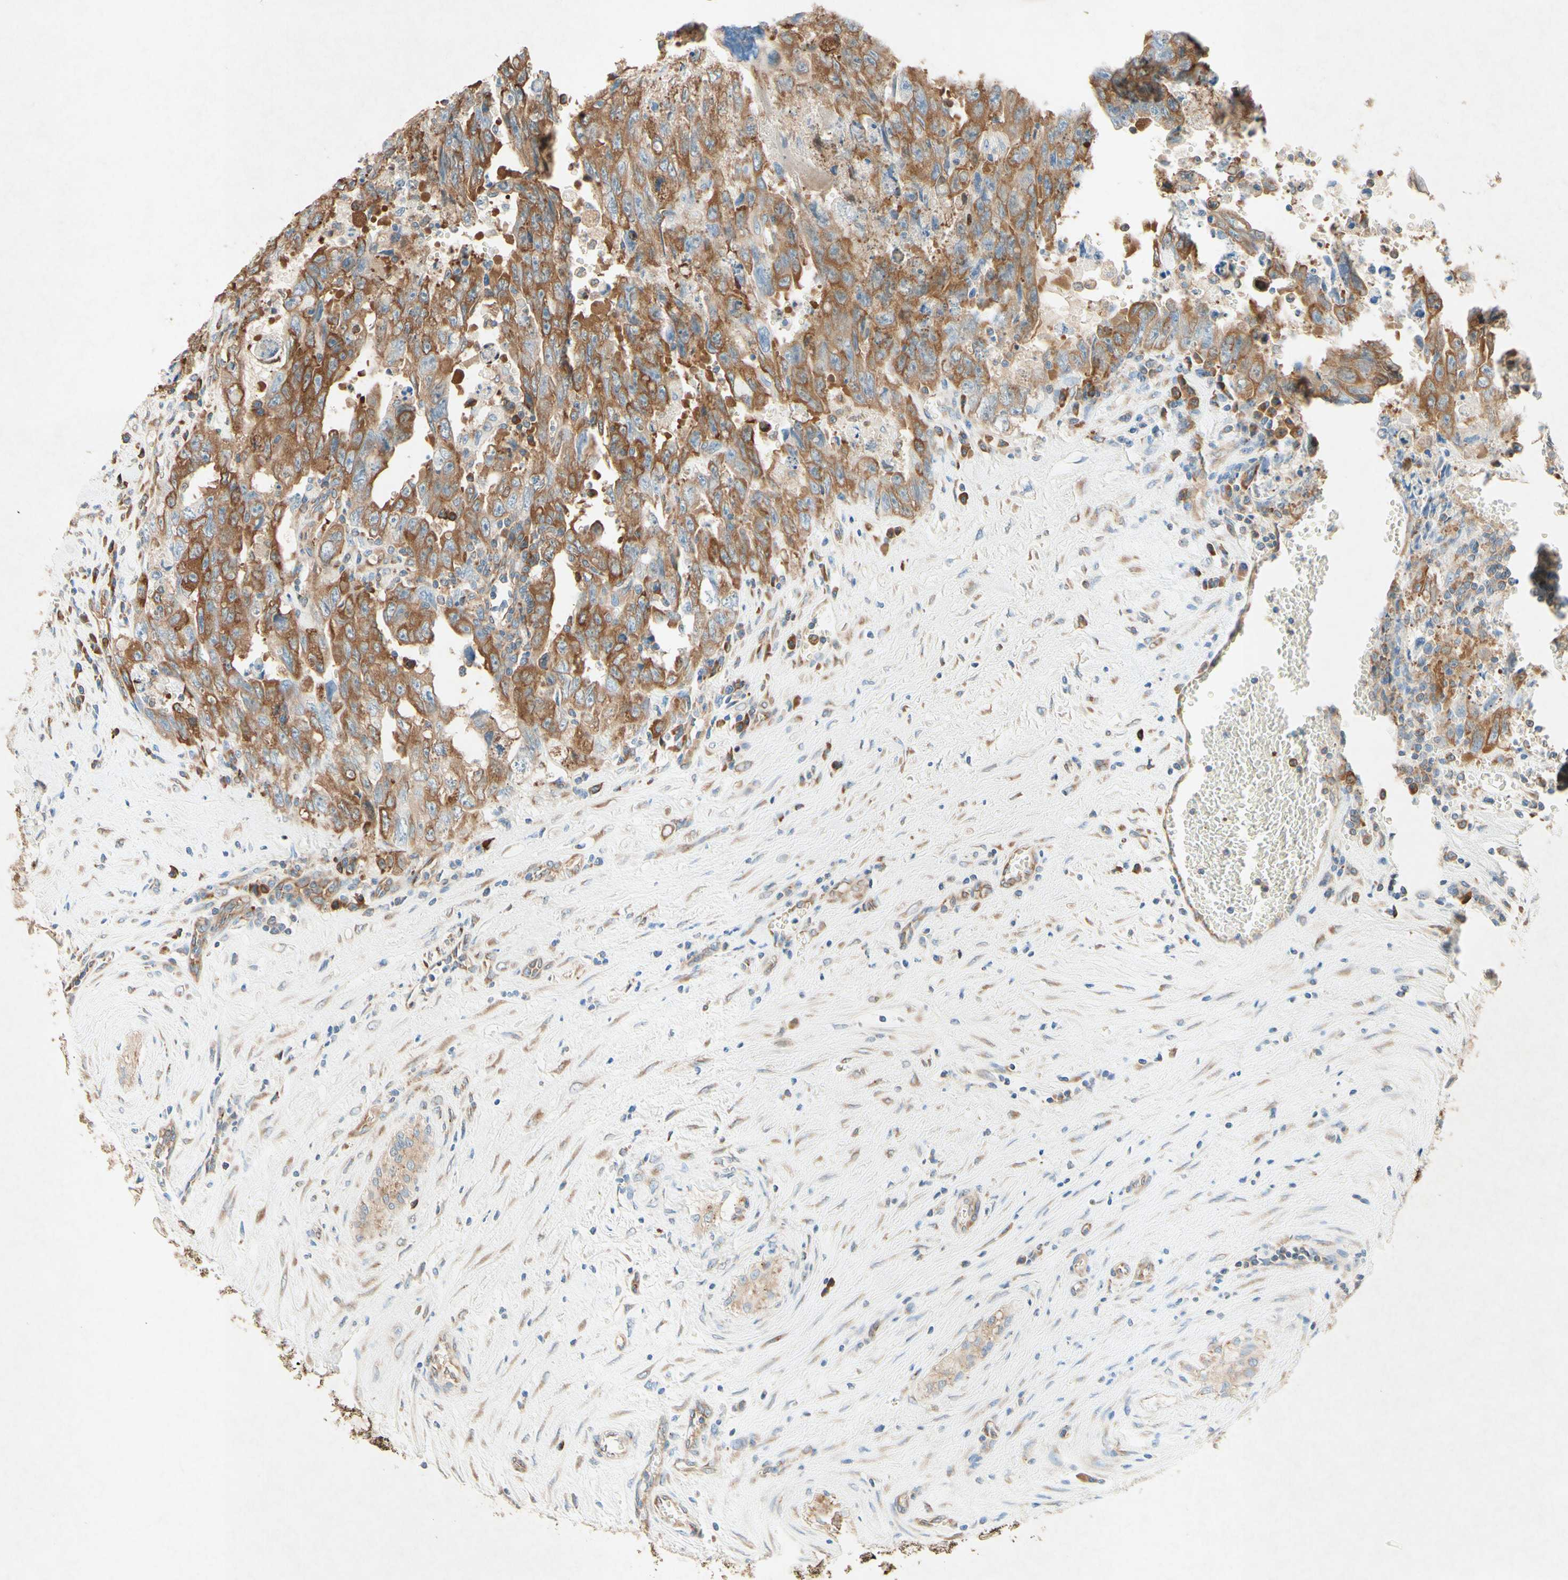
{"staining": {"intensity": "moderate", "quantity": ">75%", "location": "cytoplasmic/membranous"}, "tissue": "testis cancer", "cell_type": "Tumor cells", "image_type": "cancer", "snomed": [{"axis": "morphology", "description": "Carcinoma, Embryonal, NOS"}, {"axis": "topography", "description": "Testis"}], "caption": "This is an image of IHC staining of testis cancer, which shows moderate positivity in the cytoplasmic/membranous of tumor cells.", "gene": "PABPC1", "patient": {"sex": "male", "age": 28}}